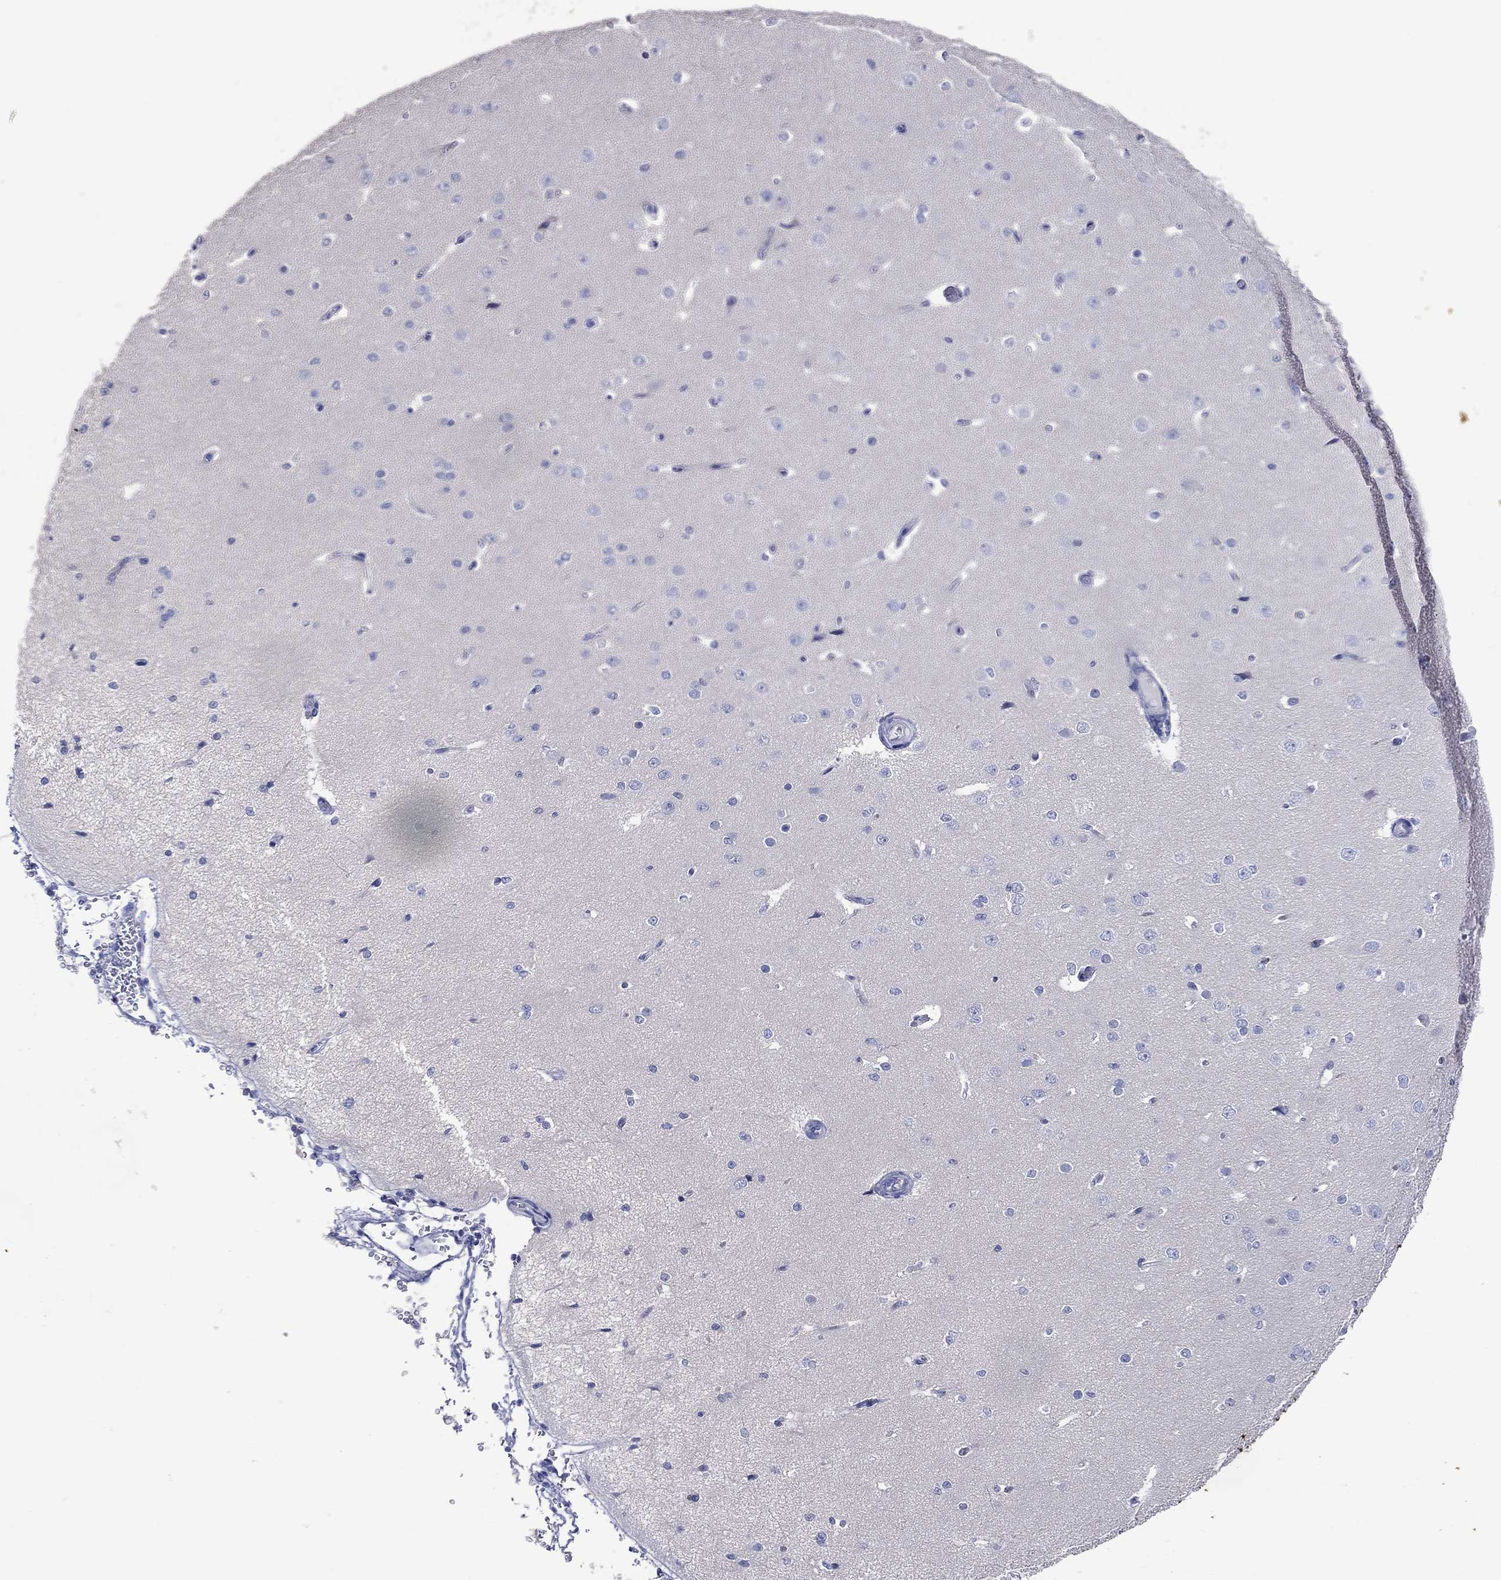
{"staining": {"intensity": "negative", "quantity": "none", "location": "none"}, "tissue": "cerebral cortex", "cell_type": "Endothelial cells", "image_type": "normal", "snomed": [{"axis": "morphology", "description": "Normal tissue, NOS"}, {"axis": "morphology", "description": "Inflammation, NOS"}, {"axis": "topography", "description": "Cerebral cortex"}], "caption": "Endothelial cells show no significant expression in benign cerebral cortex. Brightfield microscopy of IHC stained with DAB (3,3'-diaminobenzidine) (brown) and hematoxylin (blue), captured at high magnification.", "gene": "DNAH6", "patient": {"sex": "male", "age": 6}}